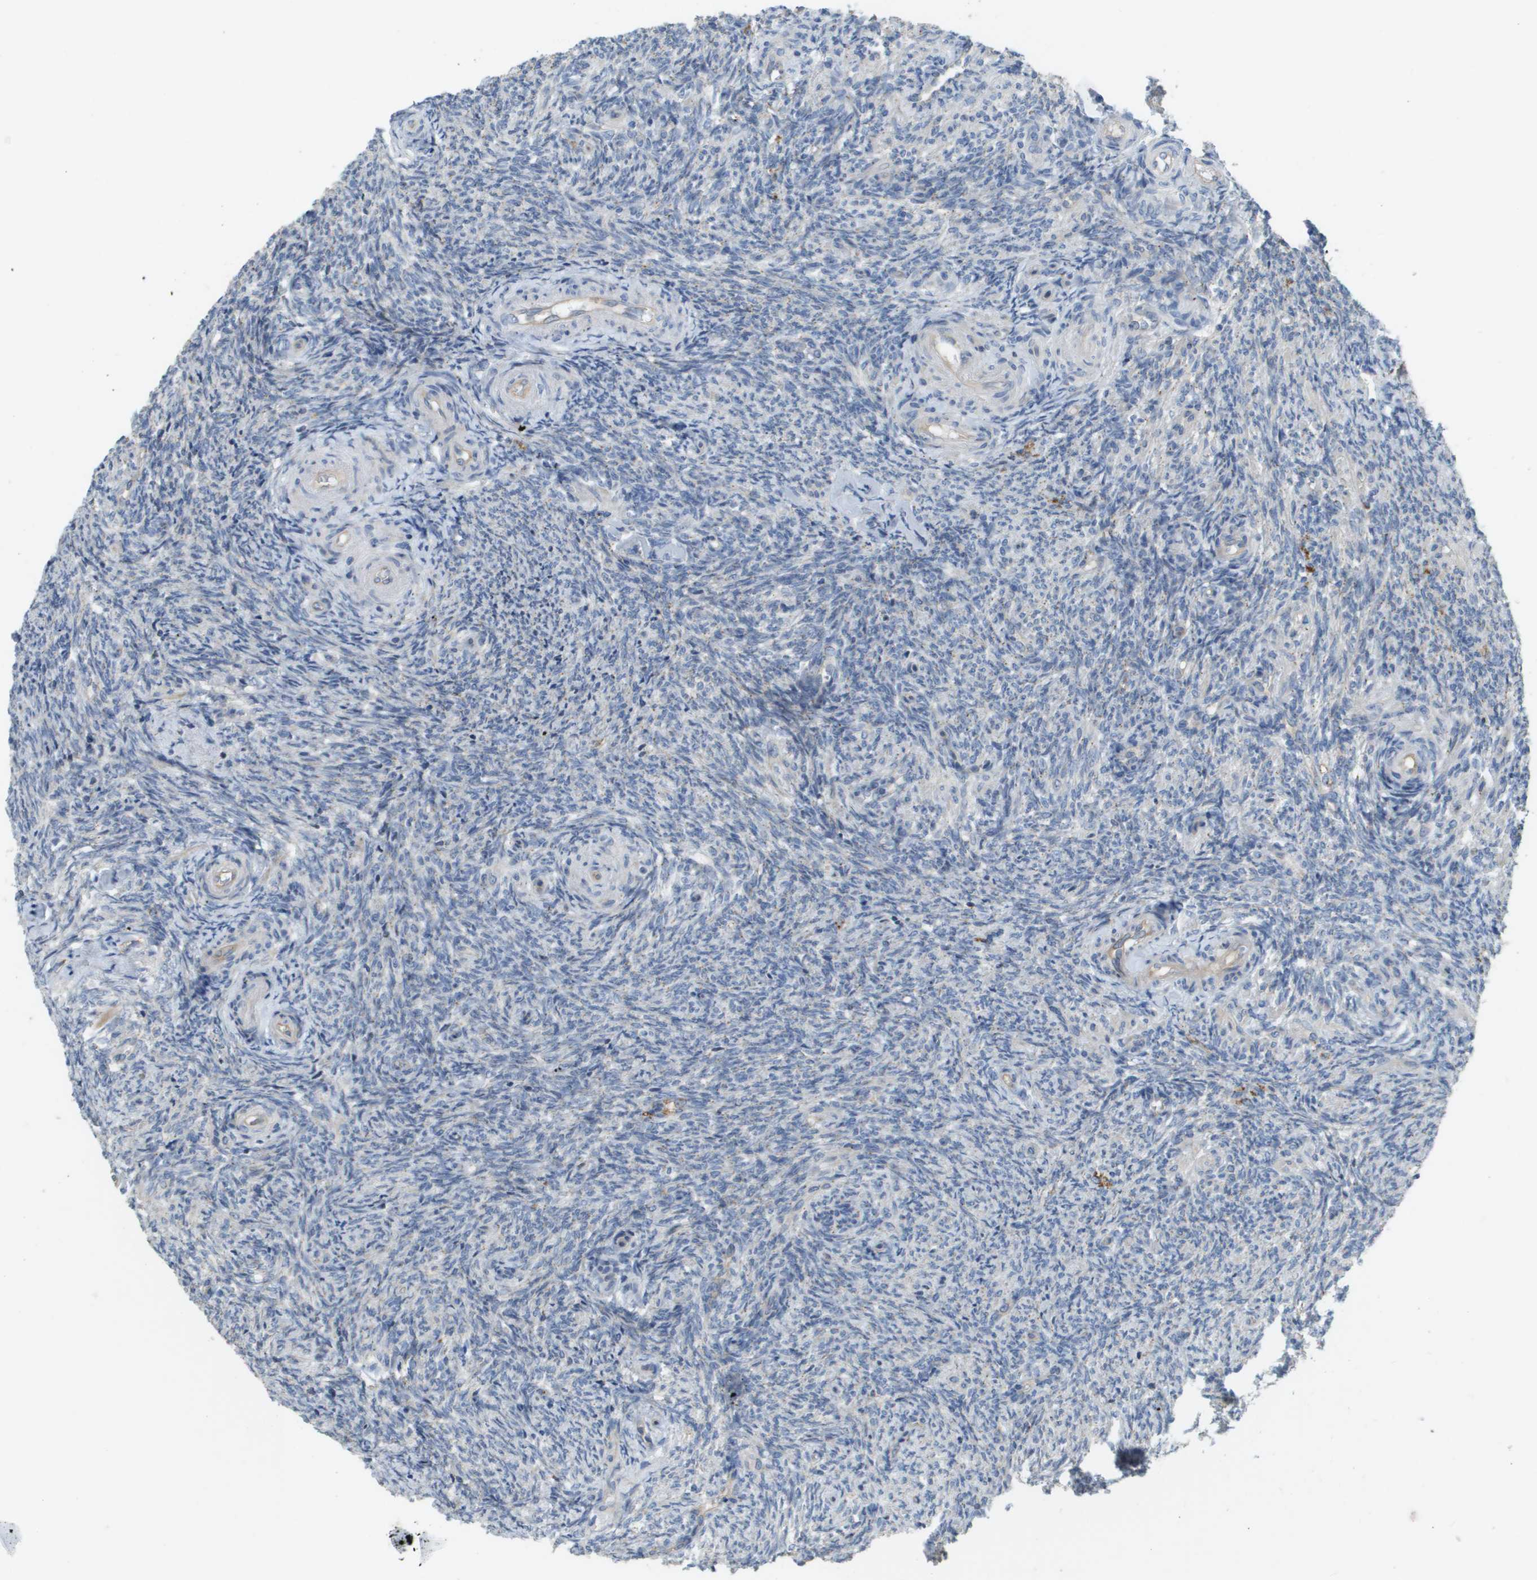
{"staining": {"intensity": "weak", "quantity": ">75%", "location": "cytoplasmic/membranous"}, "tissue": "ovary", "cell_type": "Follicle cells", "image_type": "normal", "snomed": [{"axis": "morphology", "description": "Normal tissue, NOS"}, {"axis": "topography", "description": "Ovary"}], "caption": "A high-resolution micrograph shows immunohistochemistry staining of normal ovary, which demonstrates weak cytoplasmic/membranous staining in about >75% of follicle cells. (DAB = brown stain, brightfield microscopy at high magnification).", "gene": "CASP10", "patient": {"sex": "female", "age": 41}}